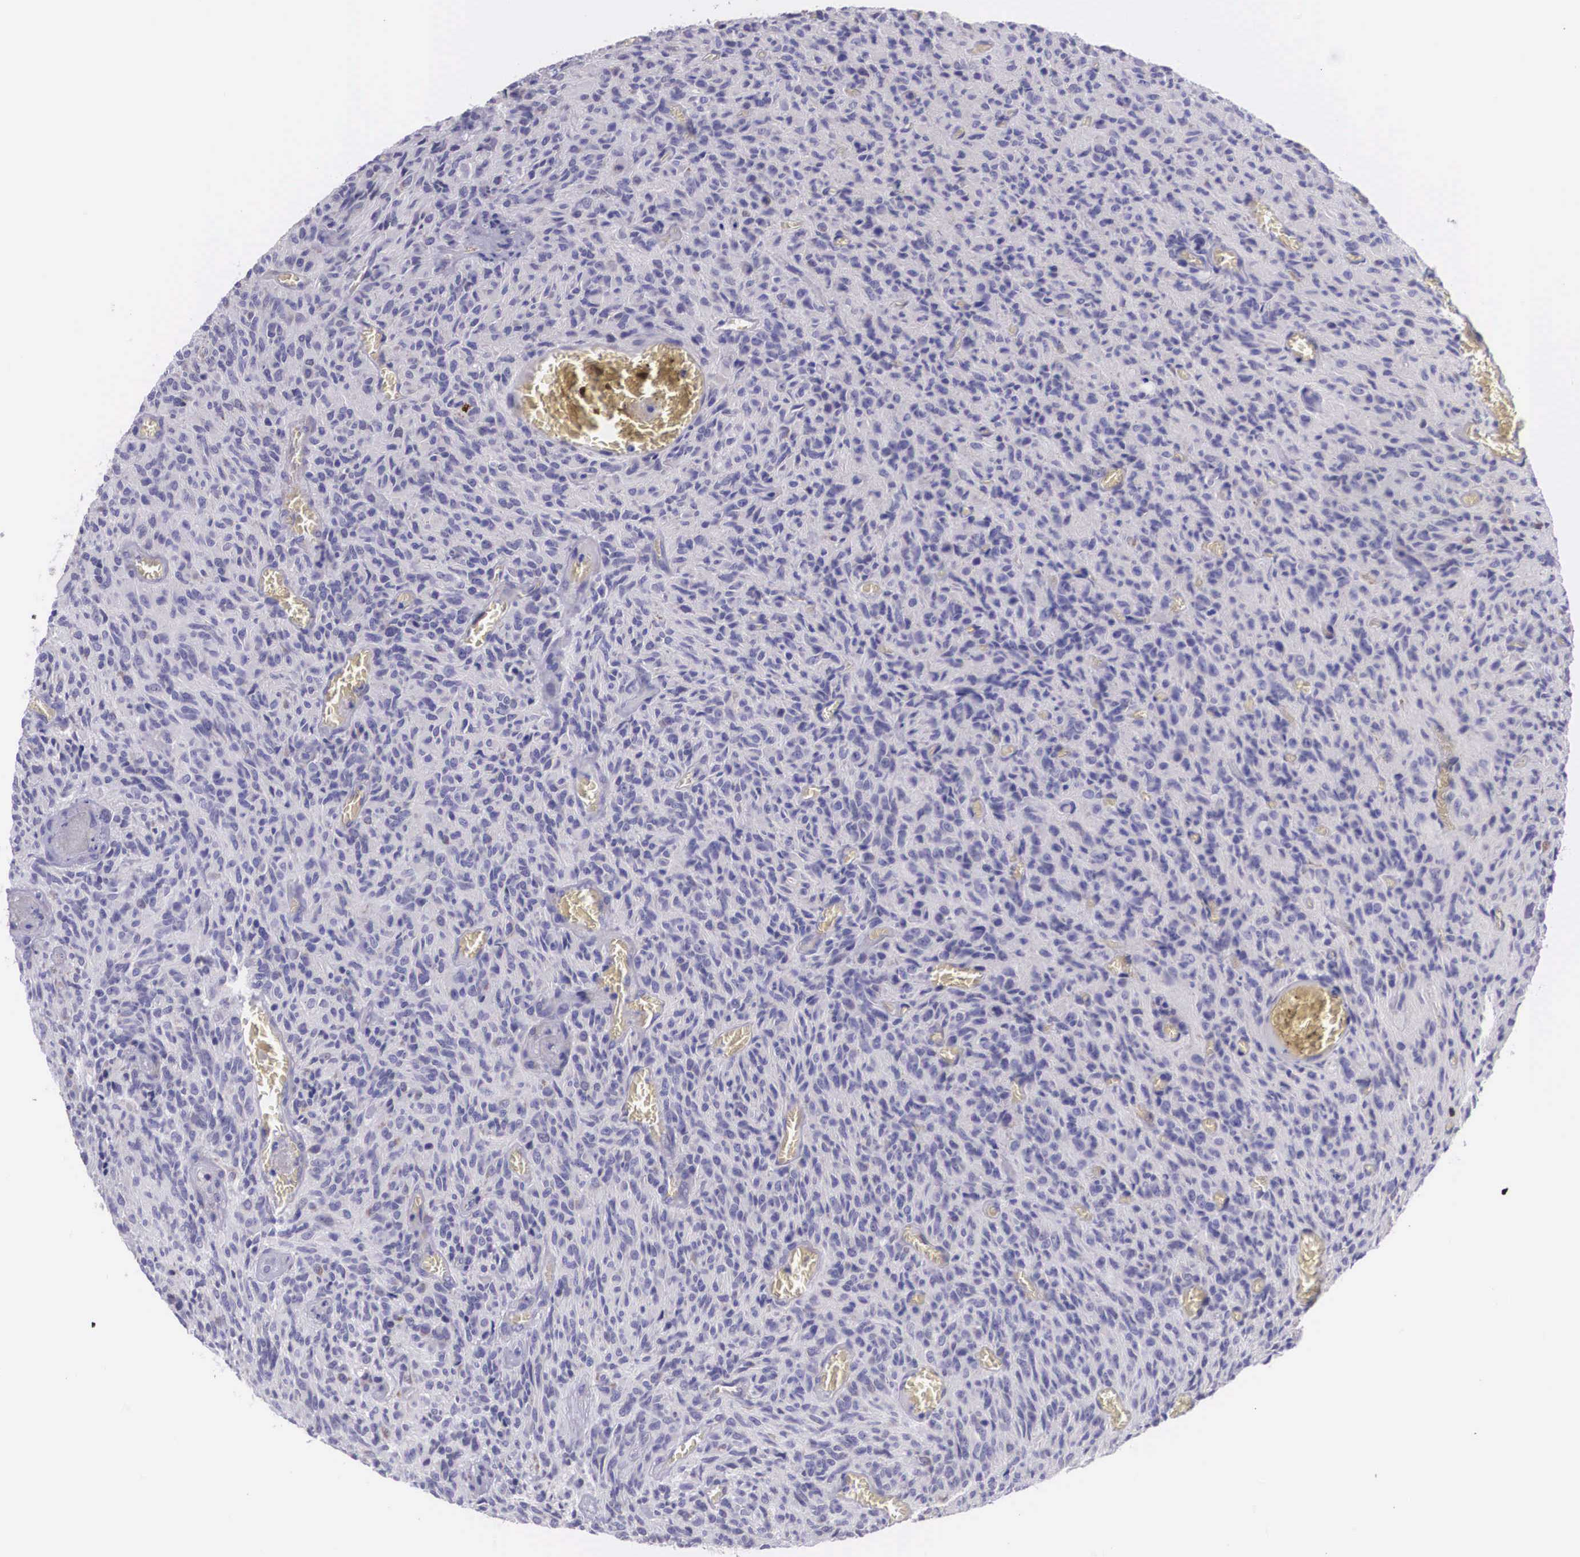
{"staining": {"intensity": "negative", "quantity": "none", "location": "none"}, "tissue": "glioma", "cell_type": "Tumor cells", "image_type": "cancer", "snomed": [{"axis": "morphology", "description": "Glioma, malignant, High grade"}, {"axis": "topography", "description": "Brain"}], "caption": "Immunohistochemistry (IHC) micrograph of neoplastic tissue: human glioma stained with DAB exhibits no significant protein expression in tumor cells.", "gene": "ARG2", "patient": {"sex": "male", "age": 56}}